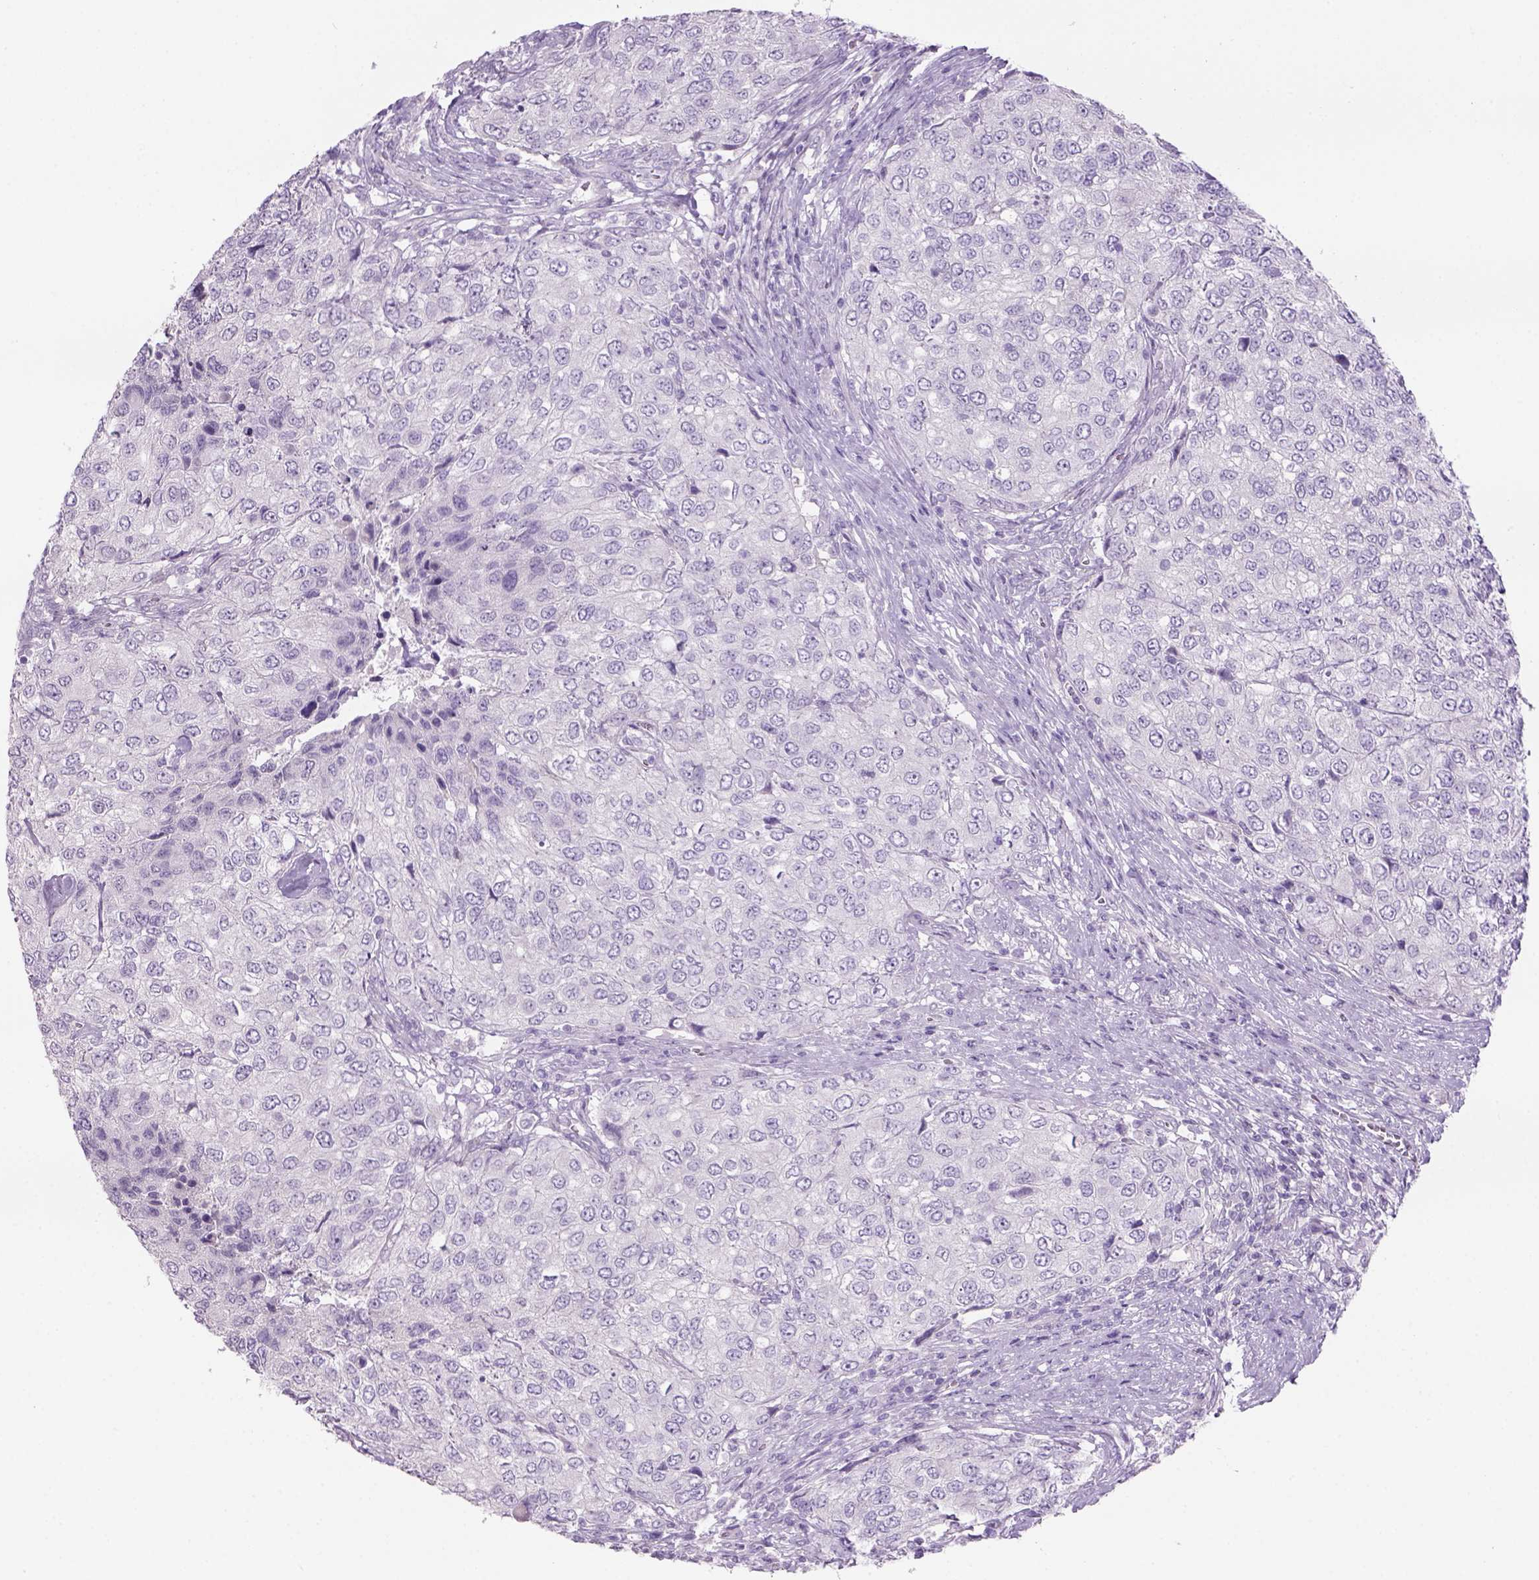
{"staining": {"intensity": "negative", "quantity": "none", "location": "none"}, "tissue": "urothelial cancer", "cell_type": "Tumor cells", "image_type": "cancer", "snomed": [{"axis": "morphology", "description": "Urothelial carcinoma, High grade"}, {"axis": "topography", "description": "Urinary bladder"}], "caption": "The micrograph demonstrates no staining of tumor cells in urothelial carcinoma (high-grade). The staining is performed using DAB (3,3'-diaminobenzidine) brown chromogen with nuclei counter-stained in using hematoxylin.", "gene": "TENM4", "patient": {"sex": "female", "age": 78}}